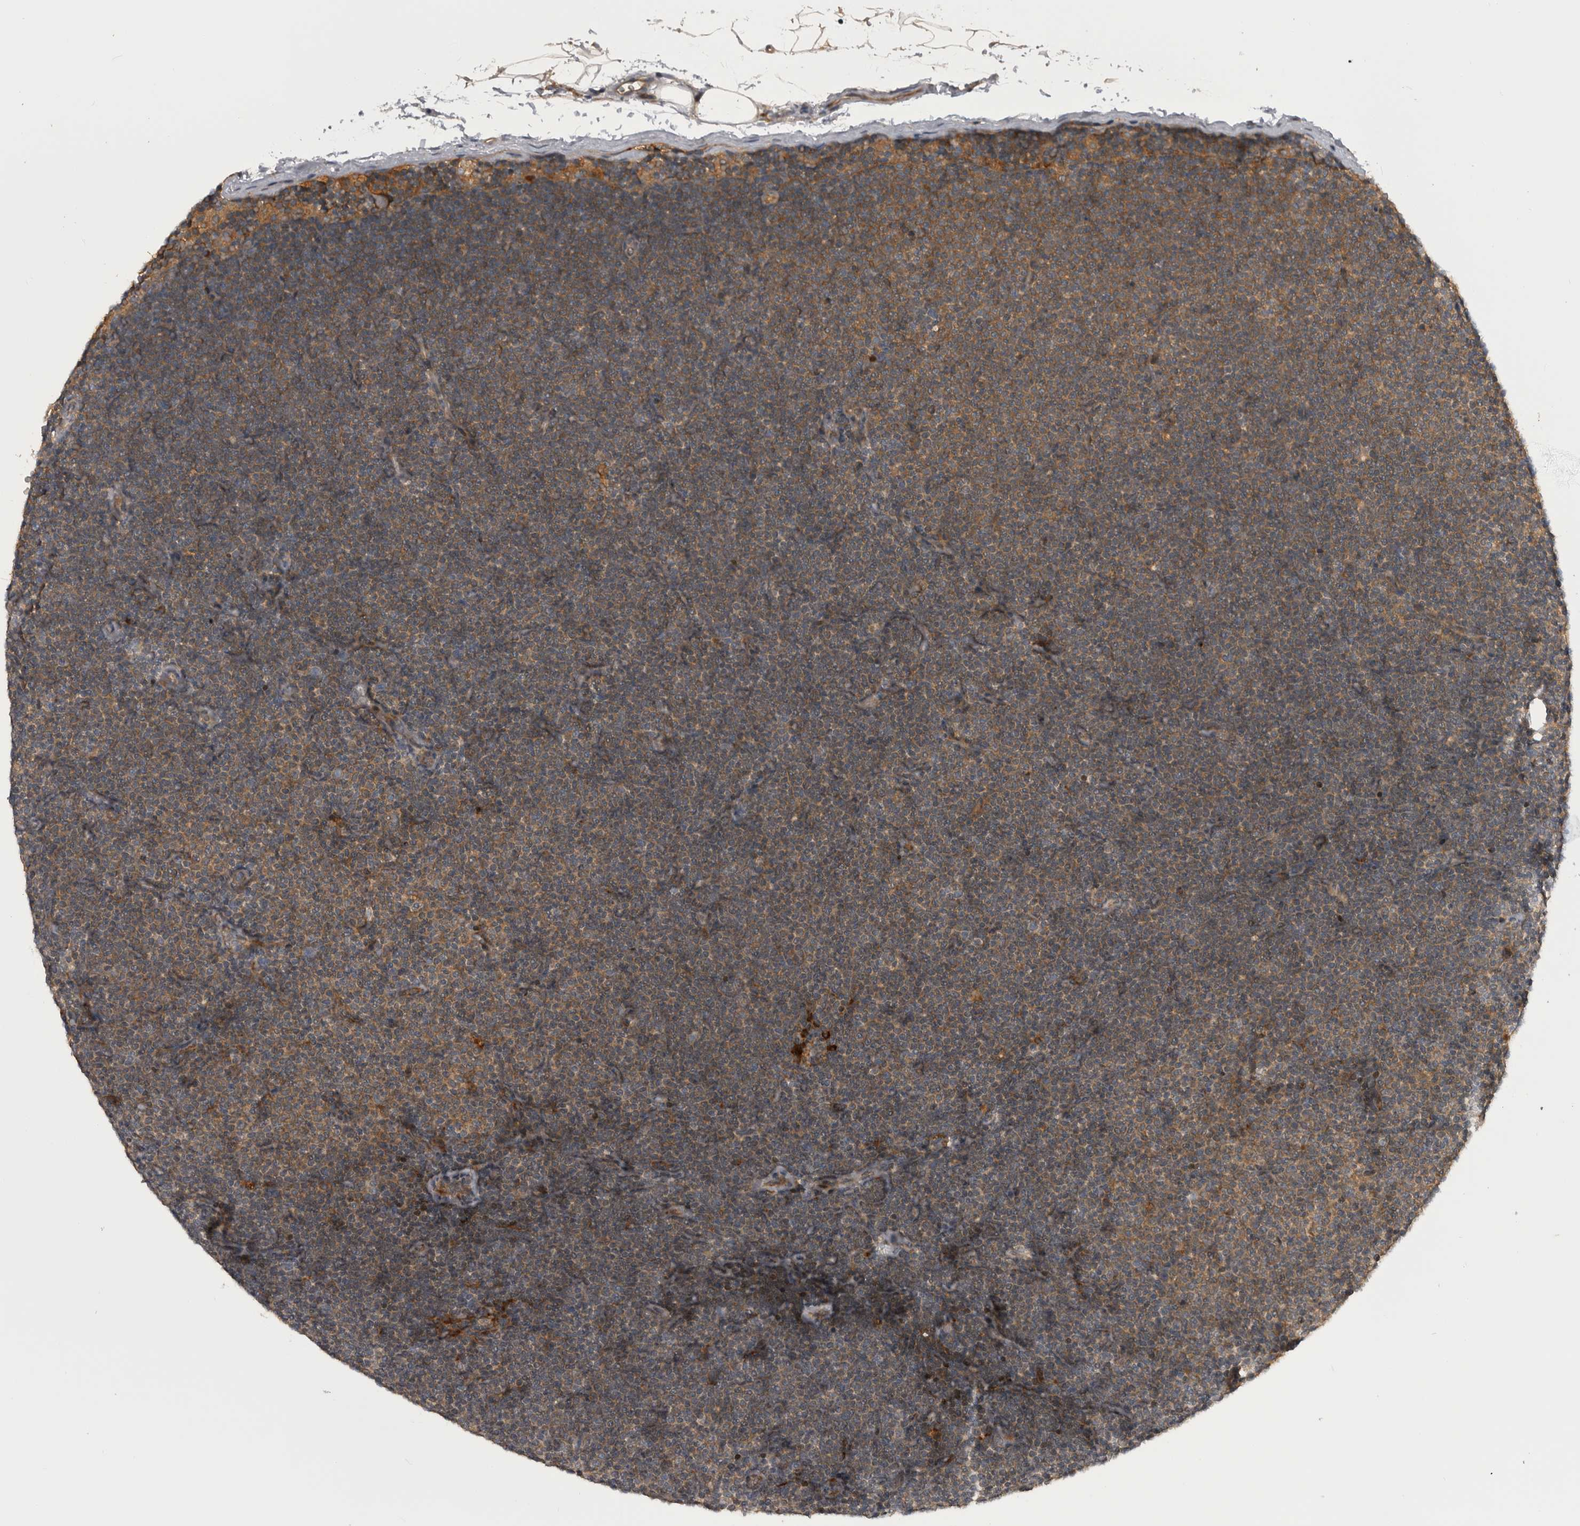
{"staining": {"intensity": "weak", "quantity": "<25%", "location": "cytoplasmic/membranous"}, "tissue": "lymphoma", "cell_type": "Tumor cells", "image_type": "cancer", "snomed": [{"axis": "morphology", "description": "Malignant lymphoma, non-Hodgkin's type, Low grade"}, {"axis": "topography", "description": "Lymph node"}], "caption": "DAB (3,3'-diaminobenzidine) immunohistochemical staining of human lymphoma exhibits no significant positivity in tumor cells.", "gene": "RAB3GAP2", "patient": {"sex": "female", "age": 53}}